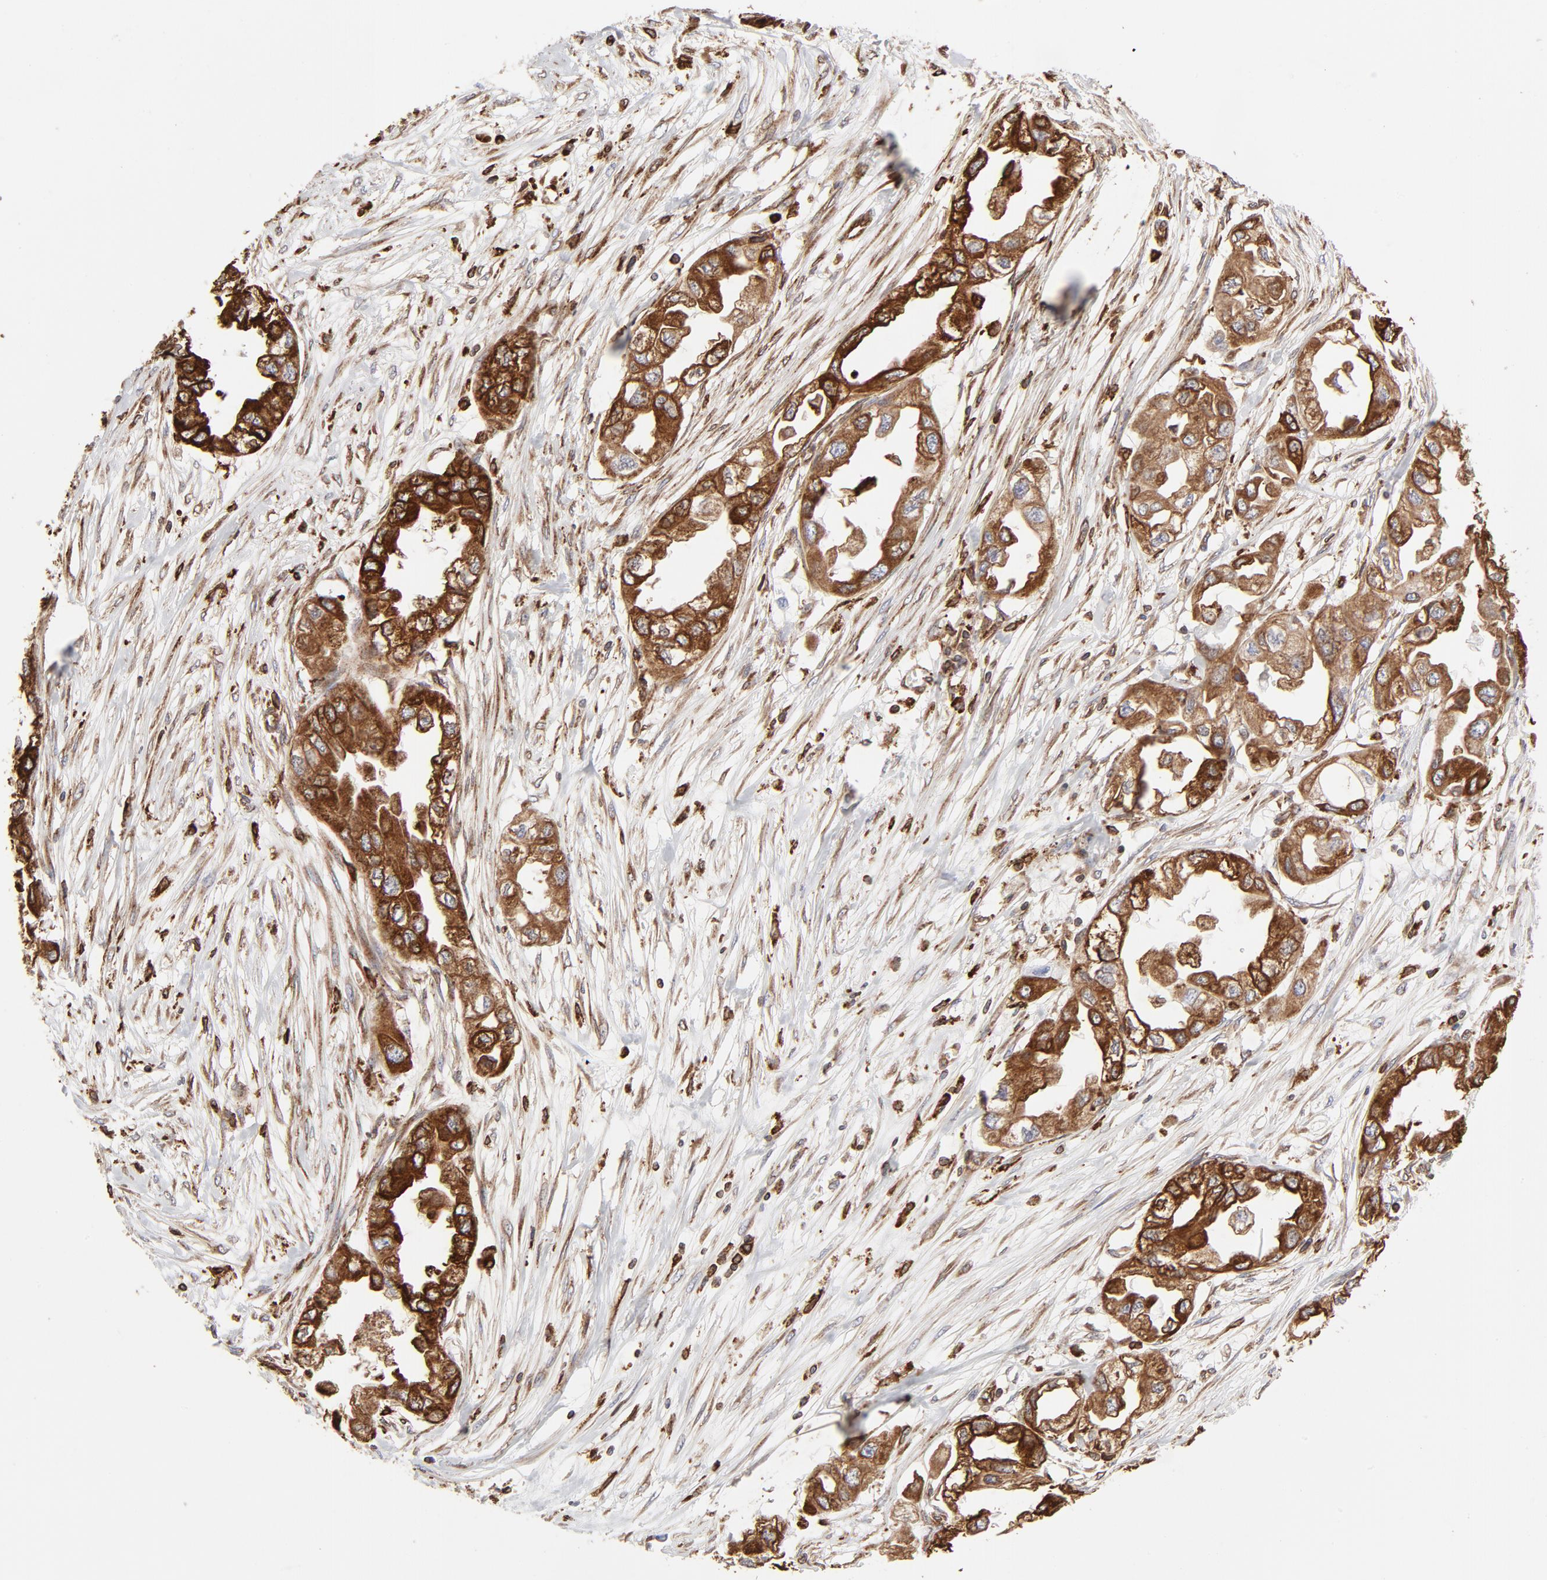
{"staining": {"intensity": "strong", "quantity": ">75%", "location": "cytoplasmic/membranous"}, "tissue": "endometrial cancer", "cell_type": "Tumor cells", "image_type": "cancer", "snomed": [{"axis": "morphology", "description": "Adenocarcinoma, NOS"}, {"axis": "topography", "description": "Endometrium"}], "caption": "Immunohistochemical staining of adenocarcinoma (endometrial) shows high levels of strong cytoplasmic/membranous protein expression in approximately >75% of tumor cells.", "gene": "CANX", "patient": {"sex": "female", "age": 67}}